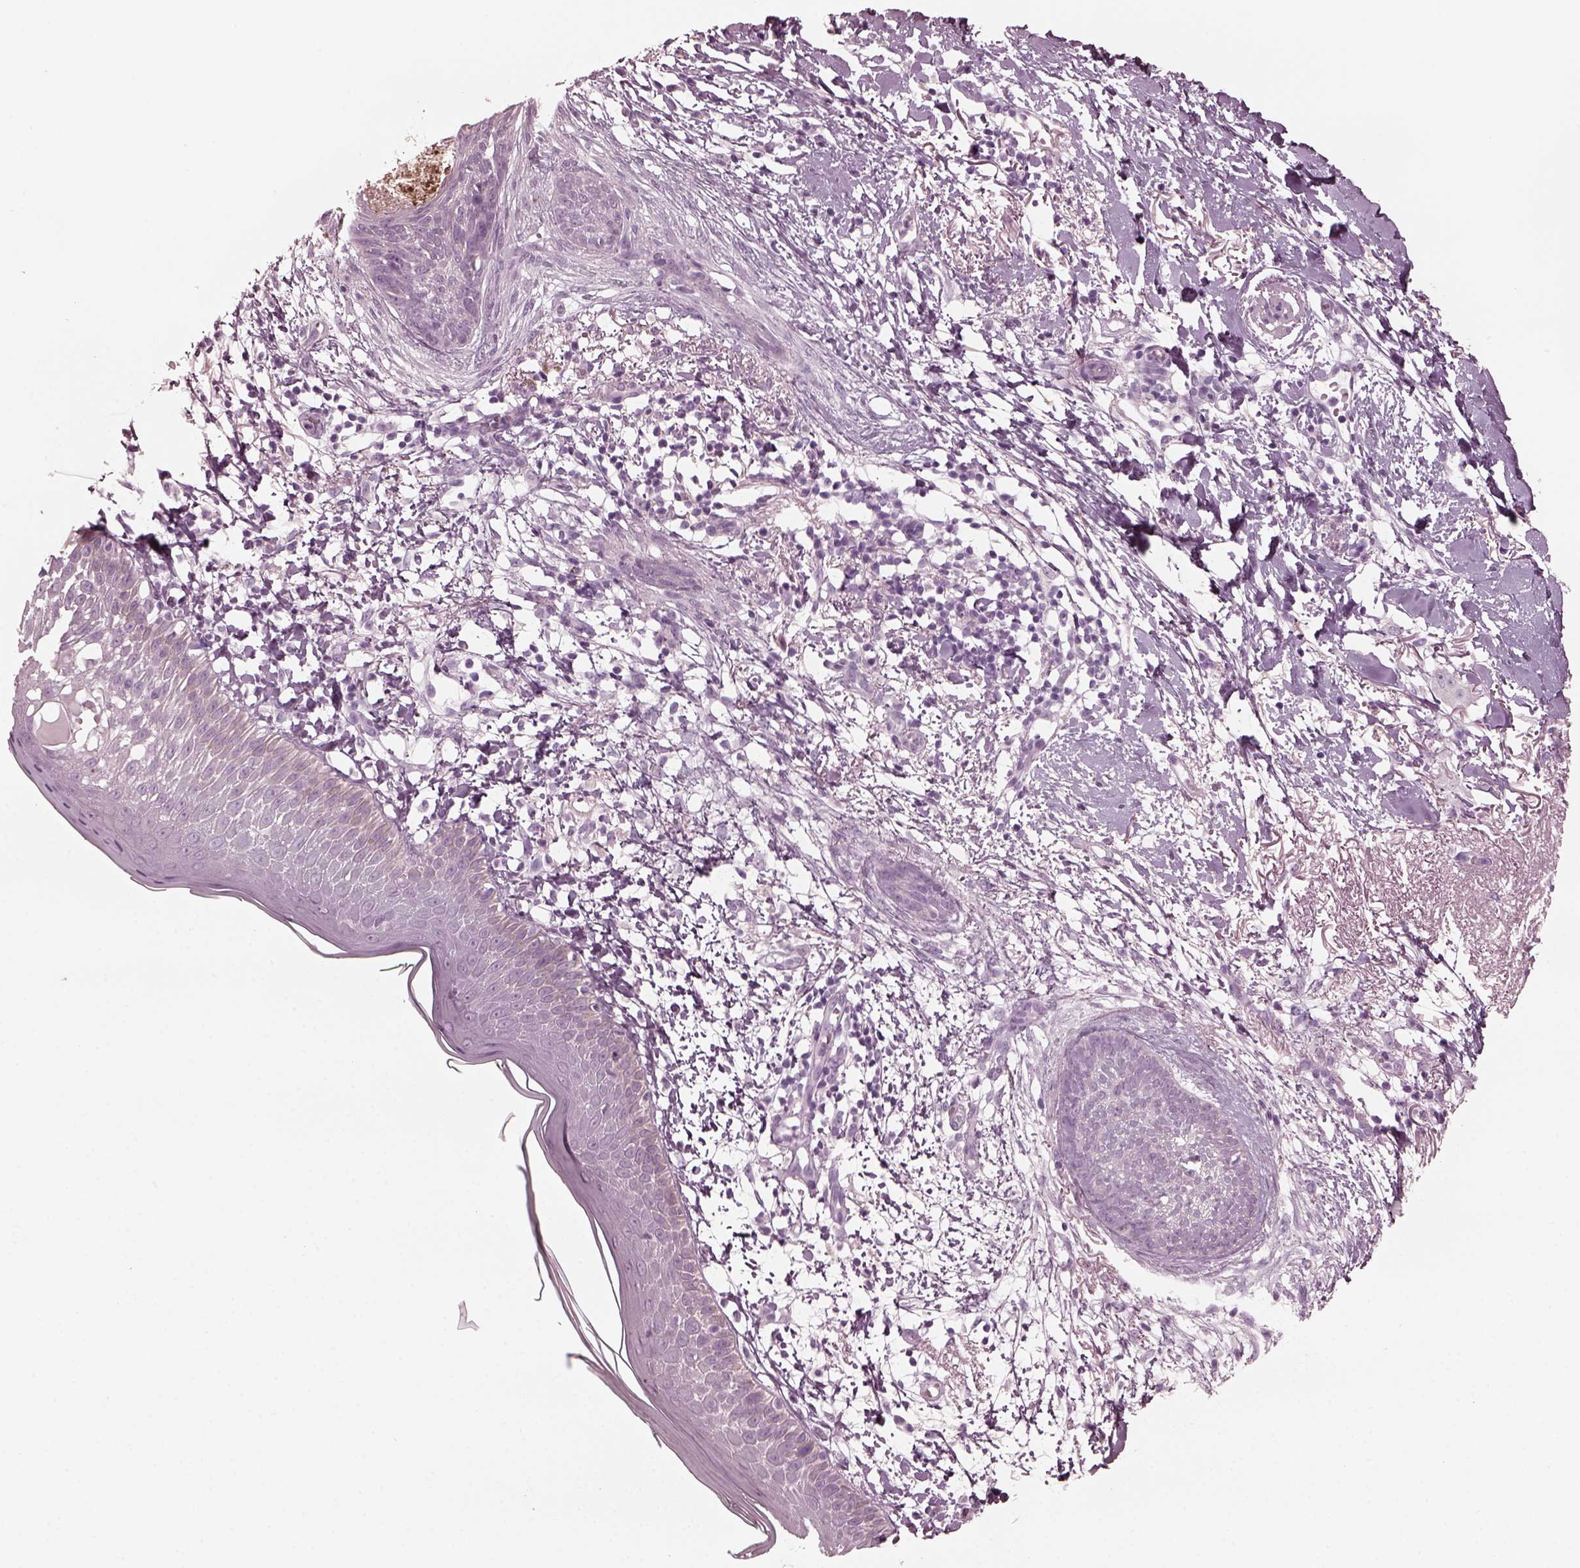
{"staining": {"intensity": "negative", "quantity": "none", "location": "none"}, "tissue": "skin cancer", "cell_type": "Tumor cells", "image_type": "cancer", "snomed": [{"axis": "morphology", "description": "Normal tissue, NOS"}, {"axis": "morphology", "description": "Basal cell carcinoma"}, {"axis": "topography", "description": "Skin"}], "caption": "Immunohistochemistry of human basal cell carcinoma (skin) shows no positivity in tumor cells. The staining was performed using DAB to visualize the protein expression in brown, while the nuclei were stained in blue with hematoxylin (Magnification: 20x).", "gene": "GRM6", "patient": {"sex": "male", "age": 84}}